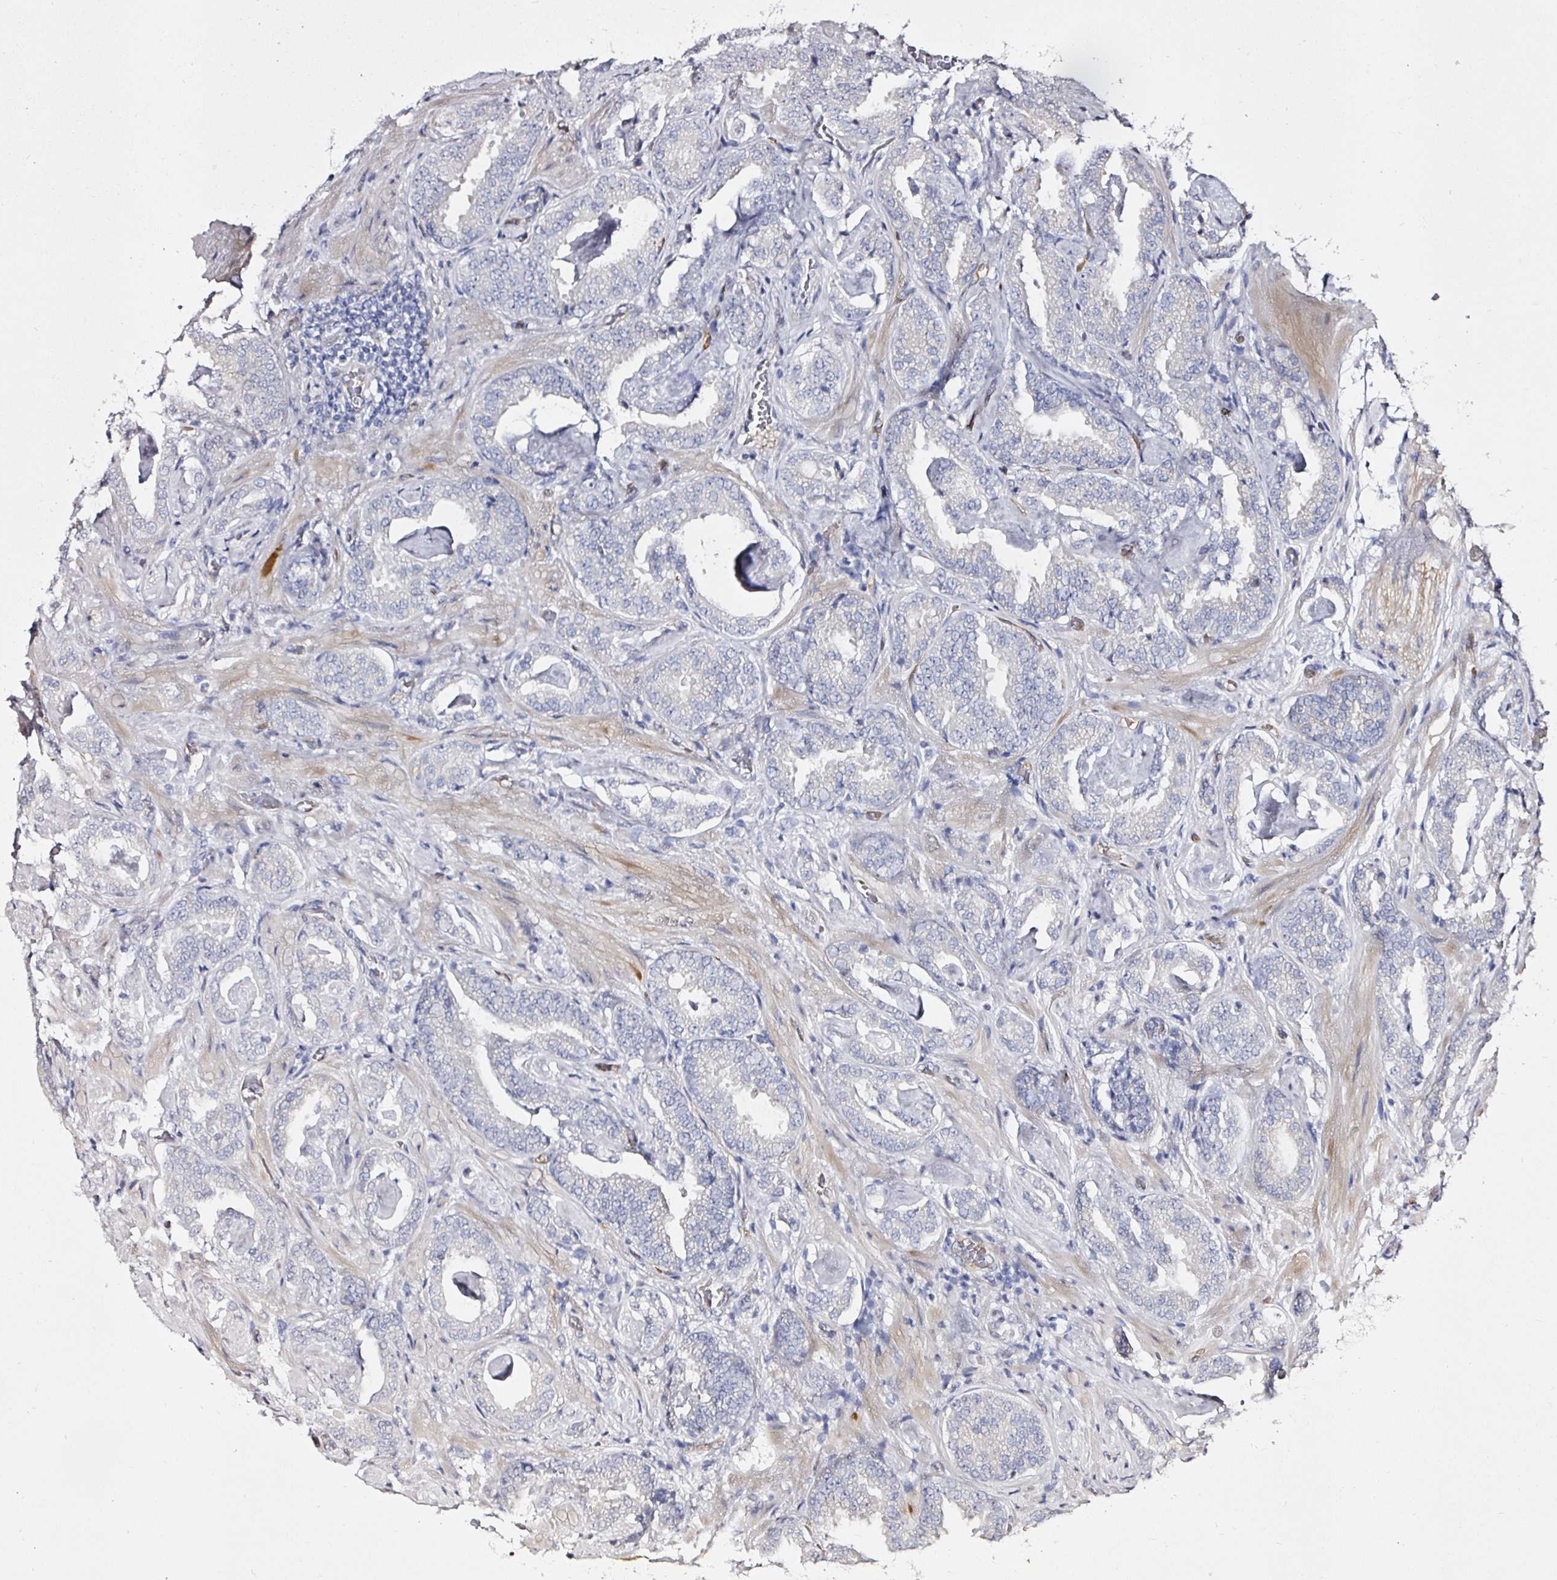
{"staining": {"intensity": "negative", "quantity": "none", "location": "none"}, "tissue": "prostate cancer", "cell_type": "Tumor cells", "image_type": "cancer", "snomed": [{"axis": "morphology", "description": "Adenocarcinoma, Low grade"}, {"axis": "topography", "description": "Prostate"}], "caption": "Immunohistochemical staining of human prostate low-grade adenocarcinoma shows no significant positivity in tumor cells.", "gene": "ACSBG2", "patient": {"sex": "male", "age": 62}}